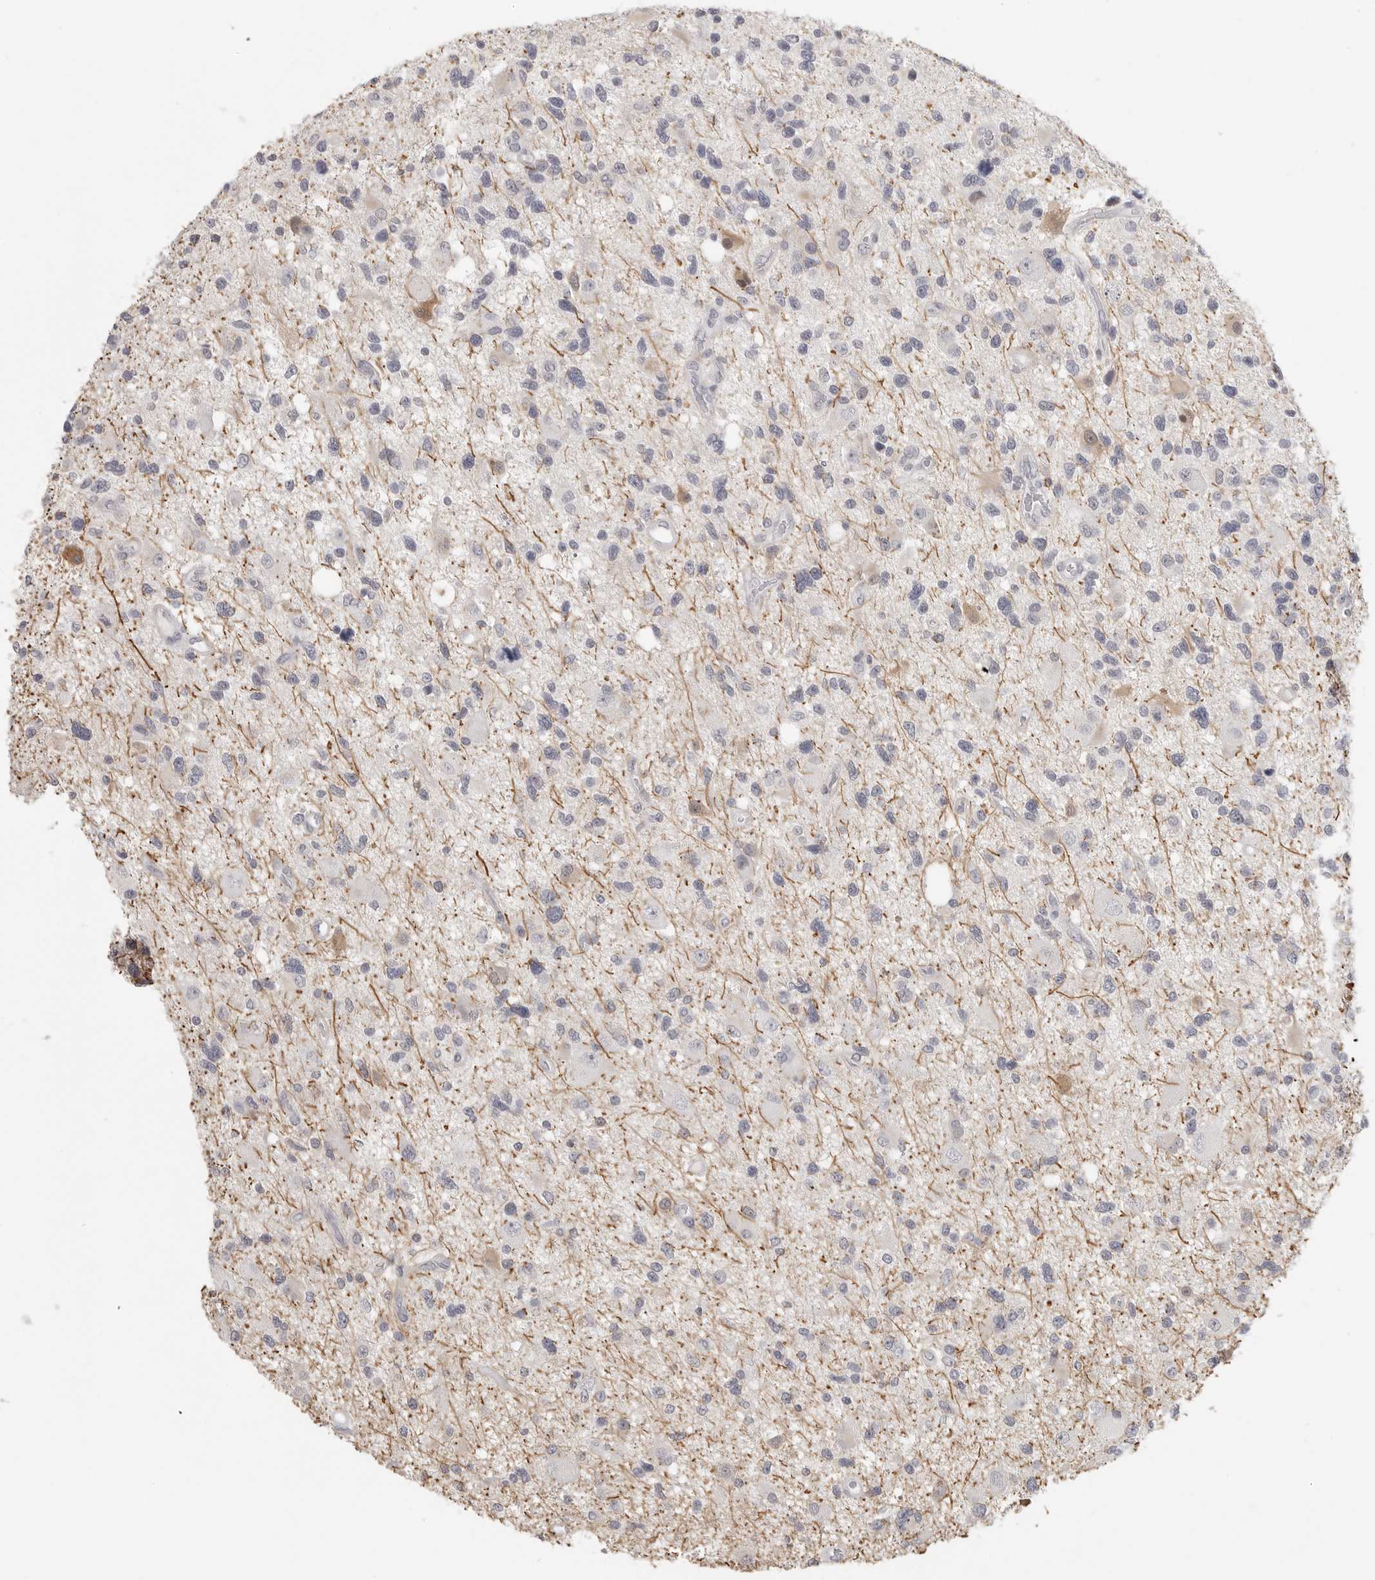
{"staining": {"intensity": "negative", "quantity": "none", "location": "none"}, "tissue": "glioma", "cell_type": "Tumor cells", "image_type": "cancer", "snomed": [{"axis": "morphology", "description": "Glioma, malignant, High grade"}, {"axis": "topography", "description": "Brain"}], "caption": "A high-resolution micrograph shows IHC staining of glioma, which demonstrates no significant expression in tumor cells.", "gene": "HMGCS2", "patient": {"sex": "male", "age": 33}}